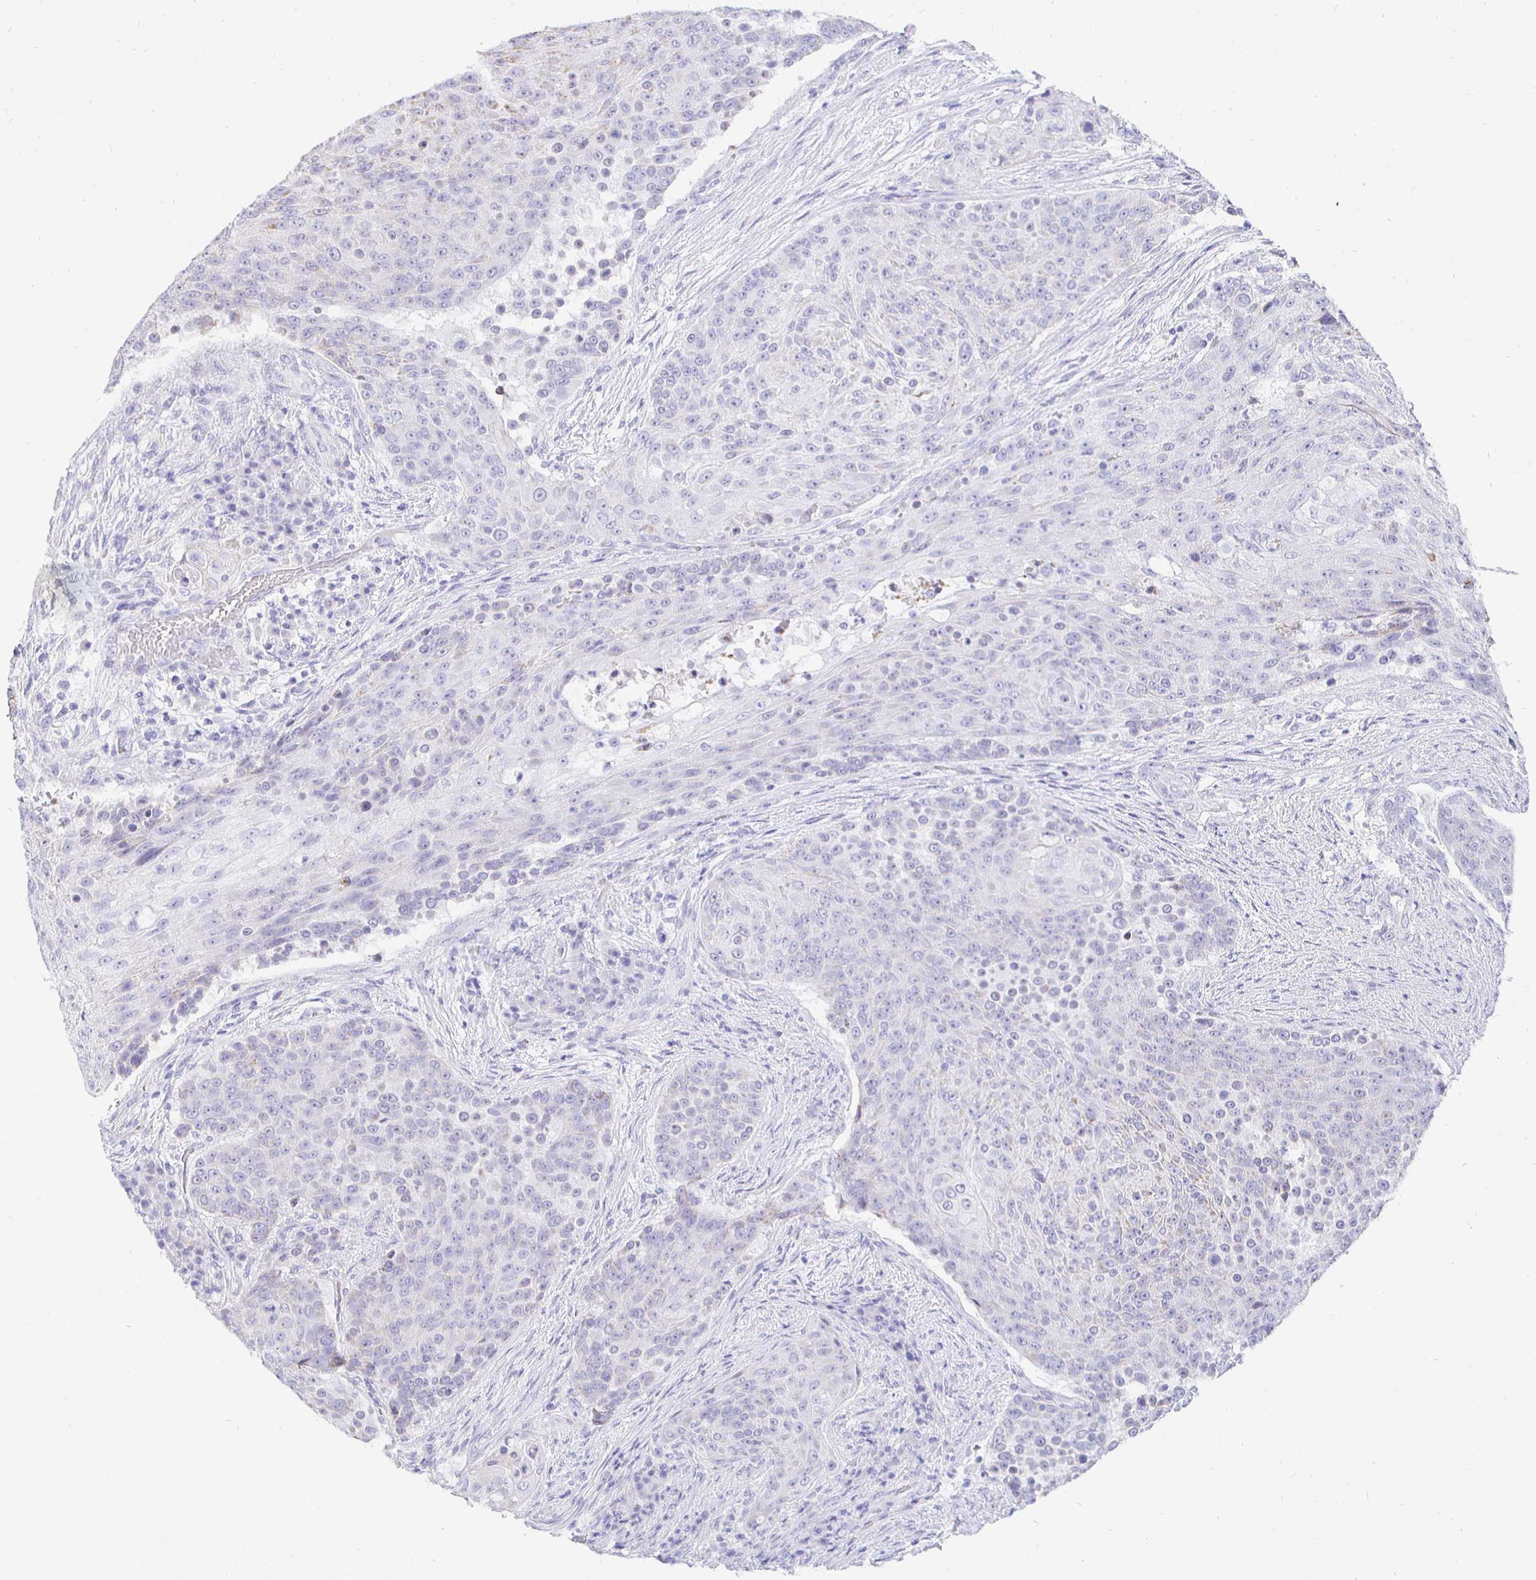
{"staining": {"intensity": "negative", "quantity": "none", "location": "none"}, "tissue": "urothelial cancer", "cell_type": "Tumor cells", "image_type": "cancer", "snomed": [{"axis": "morphology", "description": "Urothelial carcinoma, High grade"}, {"axis": "topography", "description": "Urinary bladder"}], "caption": "High power microscopy photomicrograph of an IHC image of urothelial cancer, revealing no significant expression in tumor cells.", "gene": "CR2", "patient": {"sex": "female", "age": 63}}